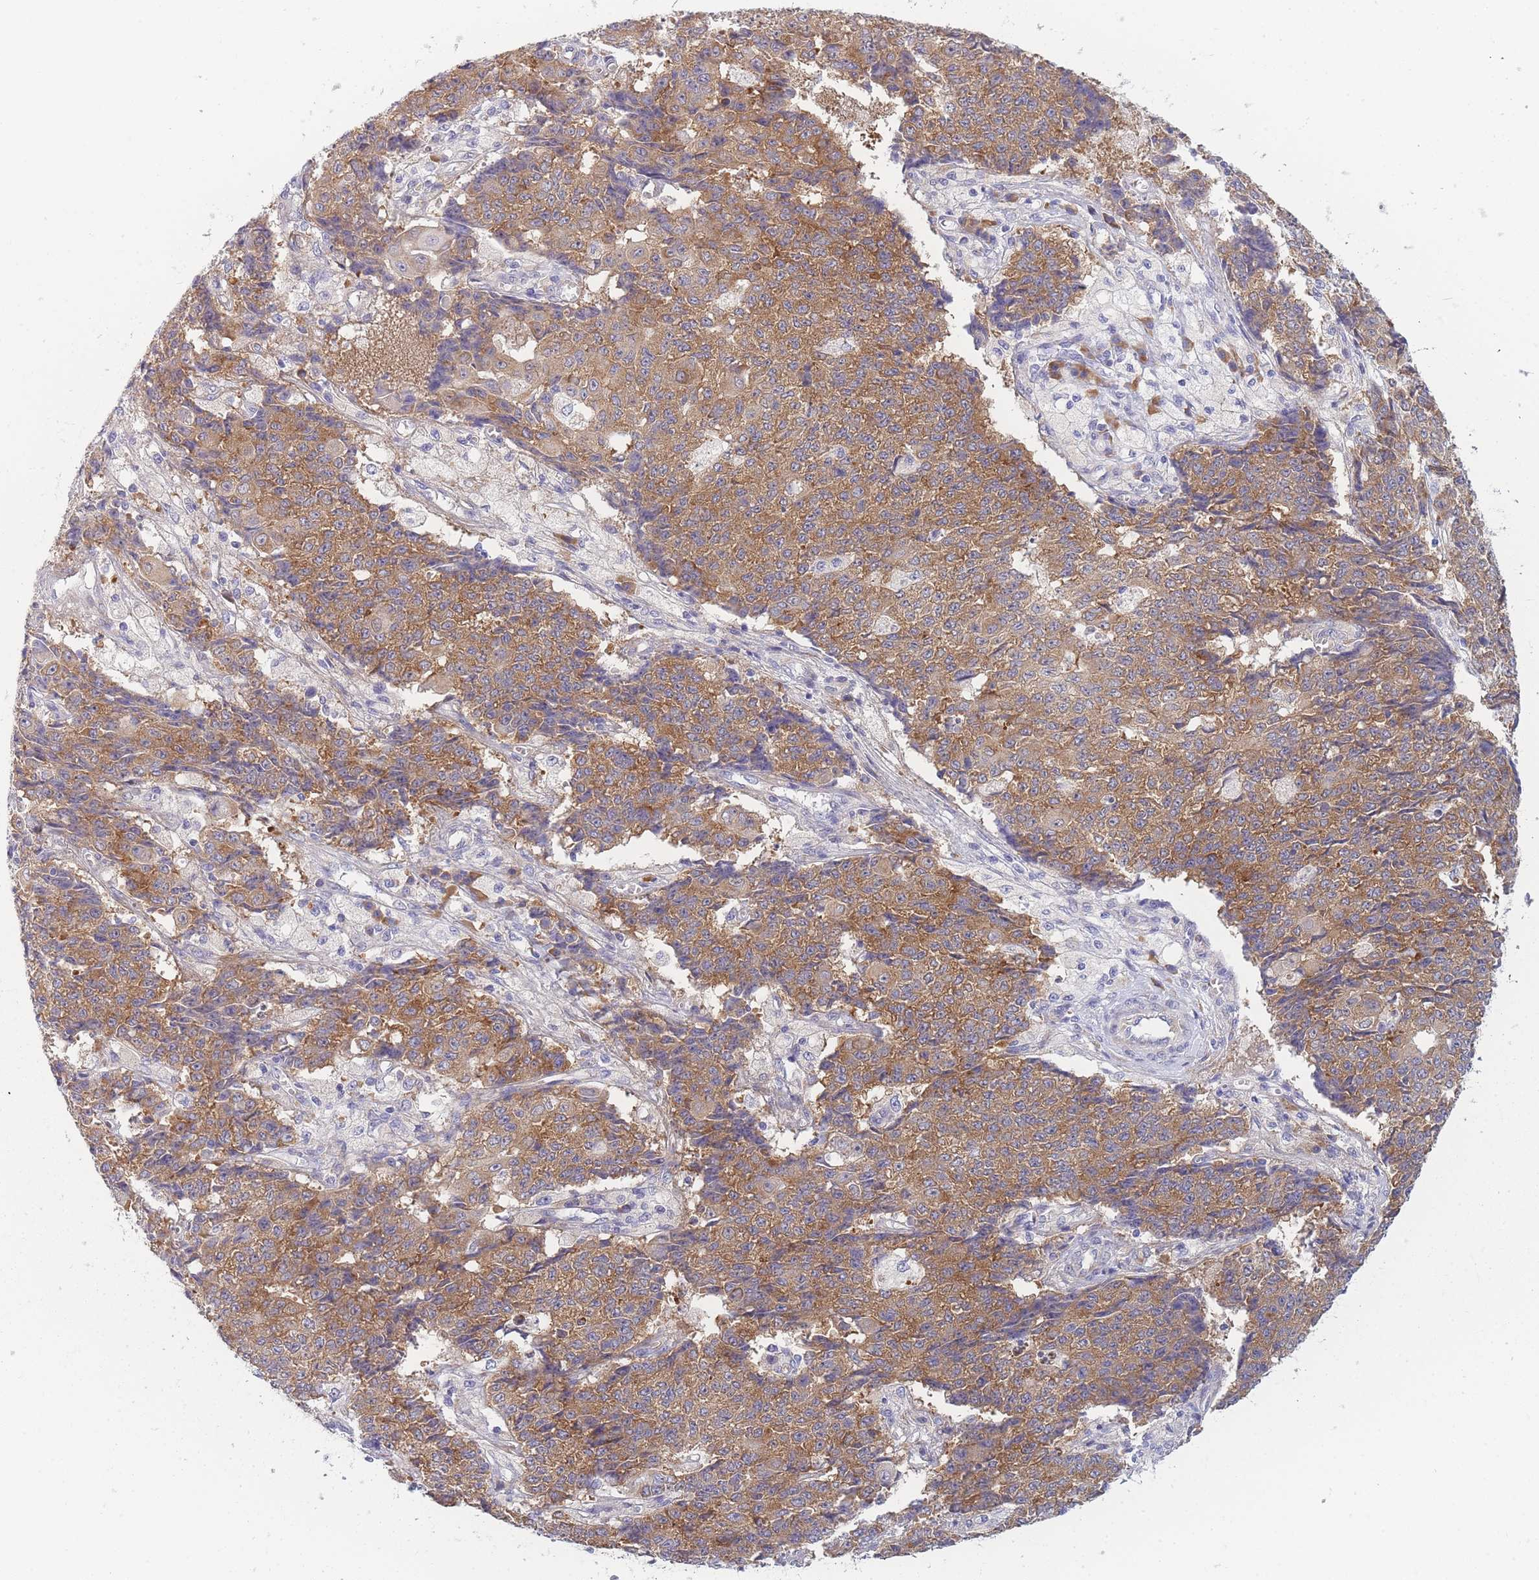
{"staining": {"intensity": "moderate", "quantity": ">75%", "location": "cytoplasmic/membranous"}, "tissue": "ovarian cancer", "cell_type": "Tumor cells", "image_type": "cancer", "snomed": [{"axis": "morphology", "description": "Carcinoma, endometroid"}, {"axis": "topography", "description": "Ovary"}], "caption": "A micrograph of endometroid carcinoma (ovarian) stained for a protein shows moderate cytoplasmic/membranous brown staining in tumor cells.", "gene": "NDUFAF6", "patient": {"sex": "female", "age": 42}}